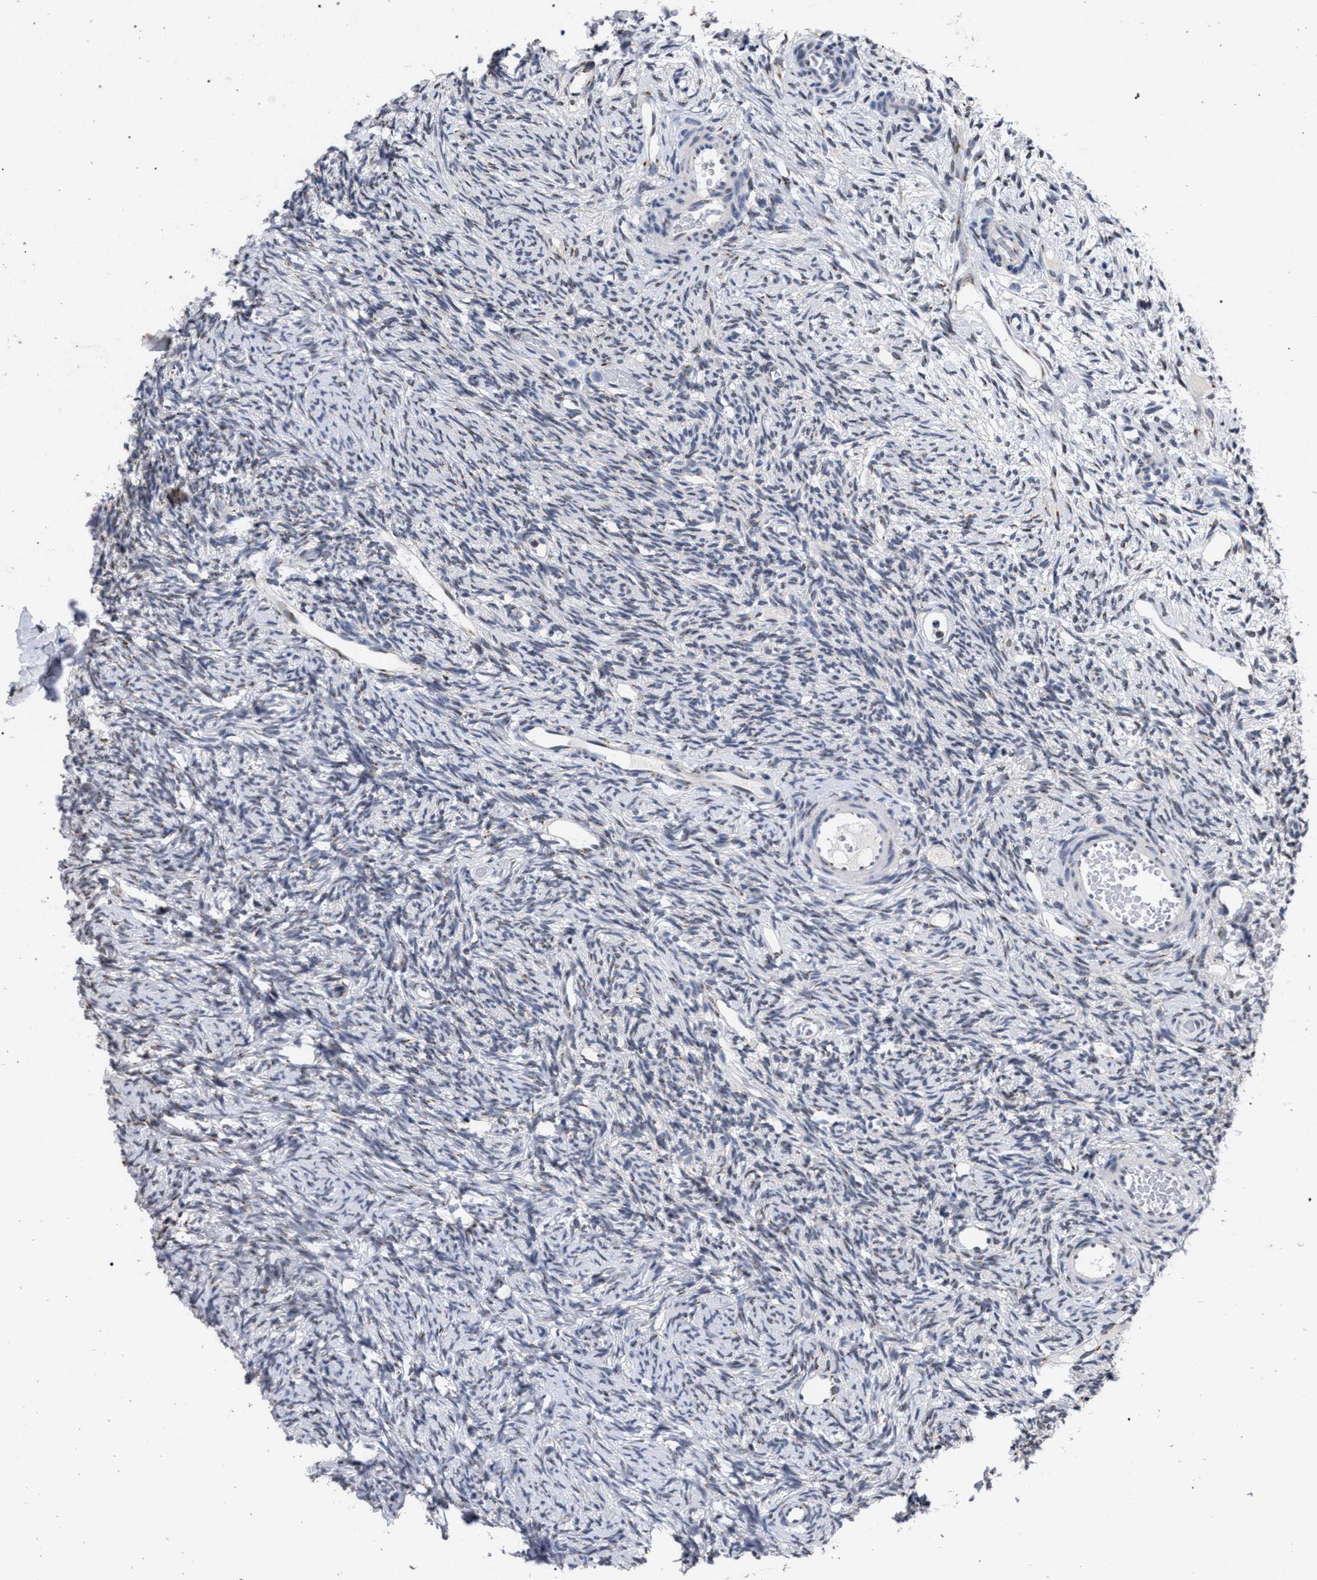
{"staining": {"intensity": "negative", "quantity": "none", "location": "none"}, "tissue": "ovary", "cell_type": "Ovarian stroma cells", "image_type": "normal", "snomed": [{"axis": "morphology", "description": "Normal tissue, NOS"}, {"axis": "topography", "description": "Ovary"}], "caption": "Immunohistochemical staining of unremarkable ovary shows no significant staining in ovarian stroma cells.", "gene": "GOLGA2", "patient": {"sex": "female", "age": 33}}